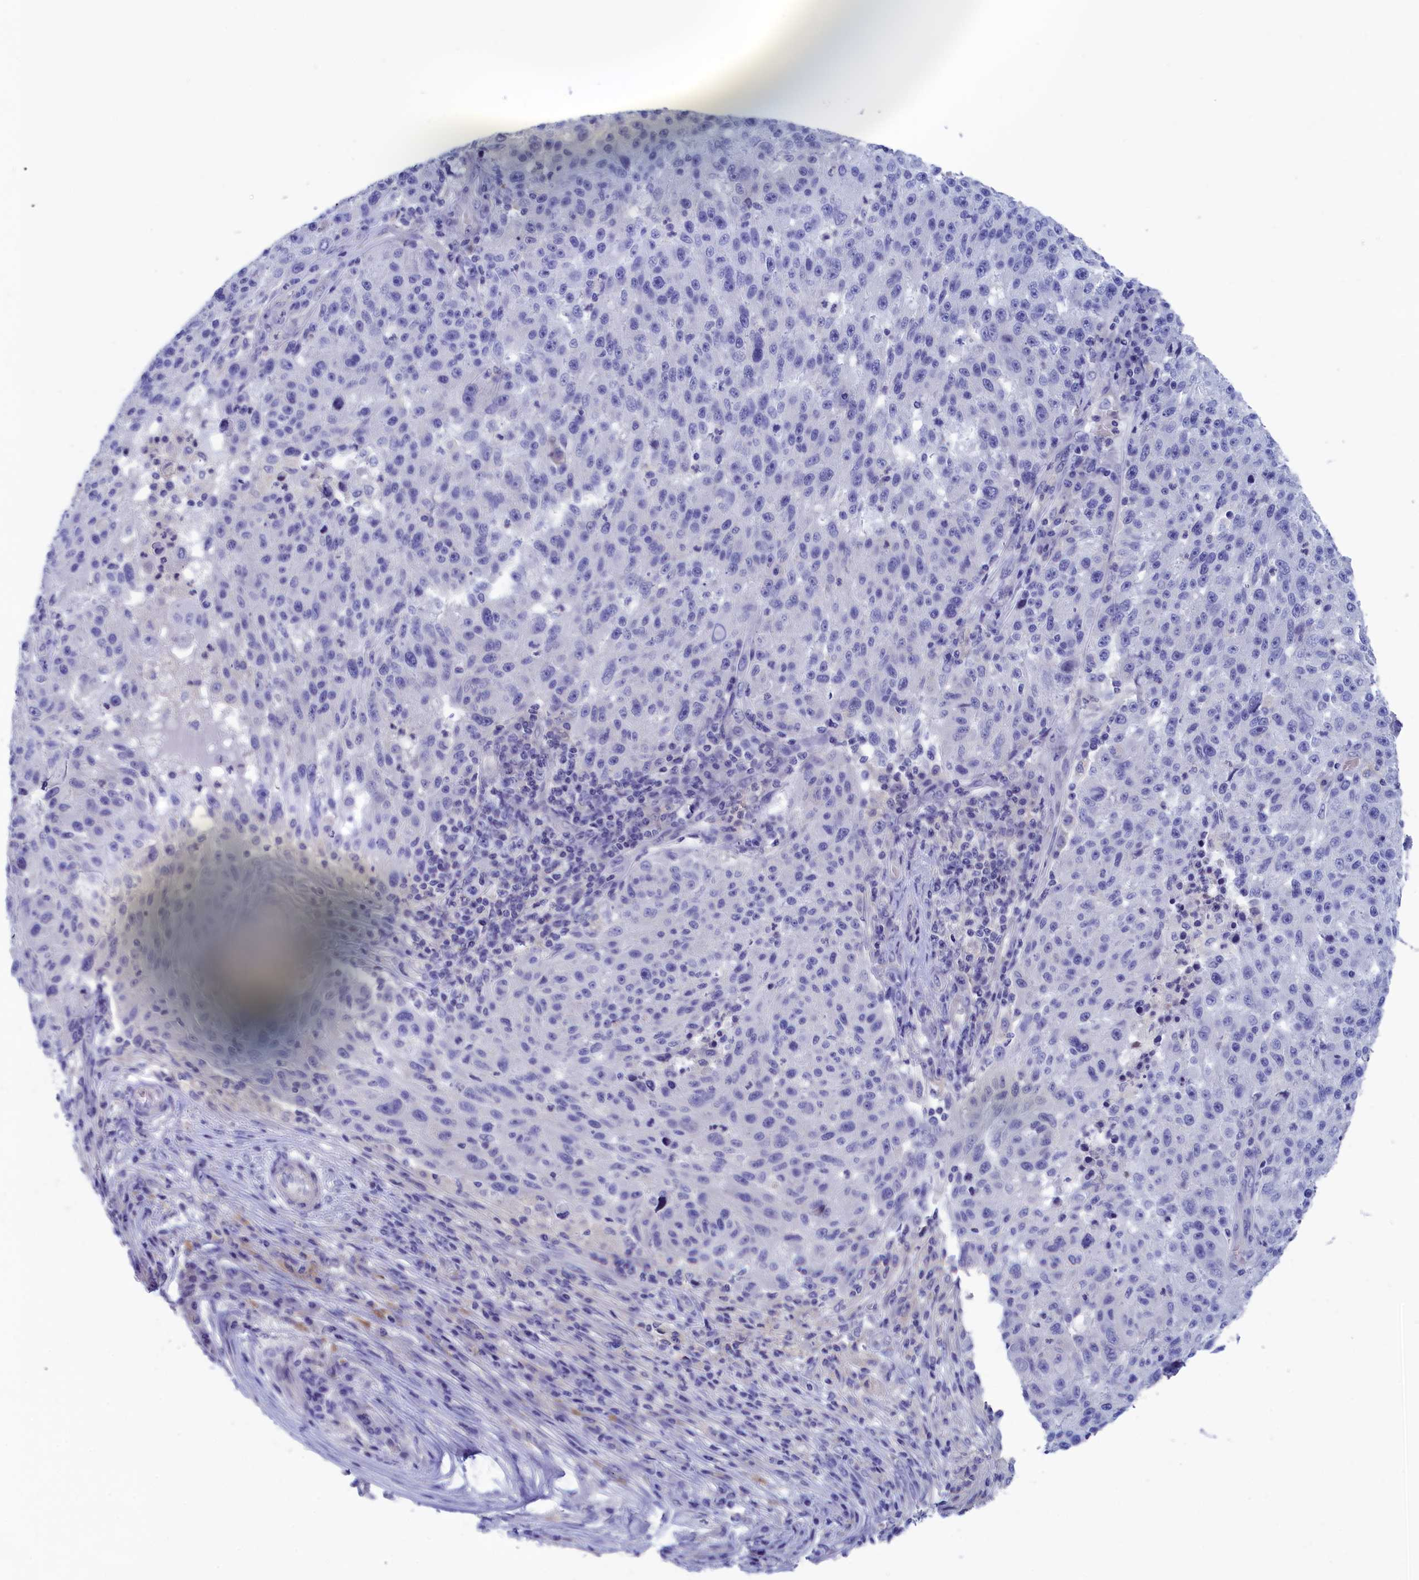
{"staining": {"intensity": "negative", "quantity": "none", "location": "none"}, "tissue": "melanoma", "cell_type": "Tumor cells", "image_type": "cancer", "snomed": [{"axis": "morphology", "description": "Malignant melanoma, NOS"}, {"axis": "topography", "description": "Skin"}], "caption": "The photomicrograph exhibits no significant staining in tumor cells of malignant melanoma.", "gene": "VPS35L", "patient": {"sex": "male", "age": 53}}